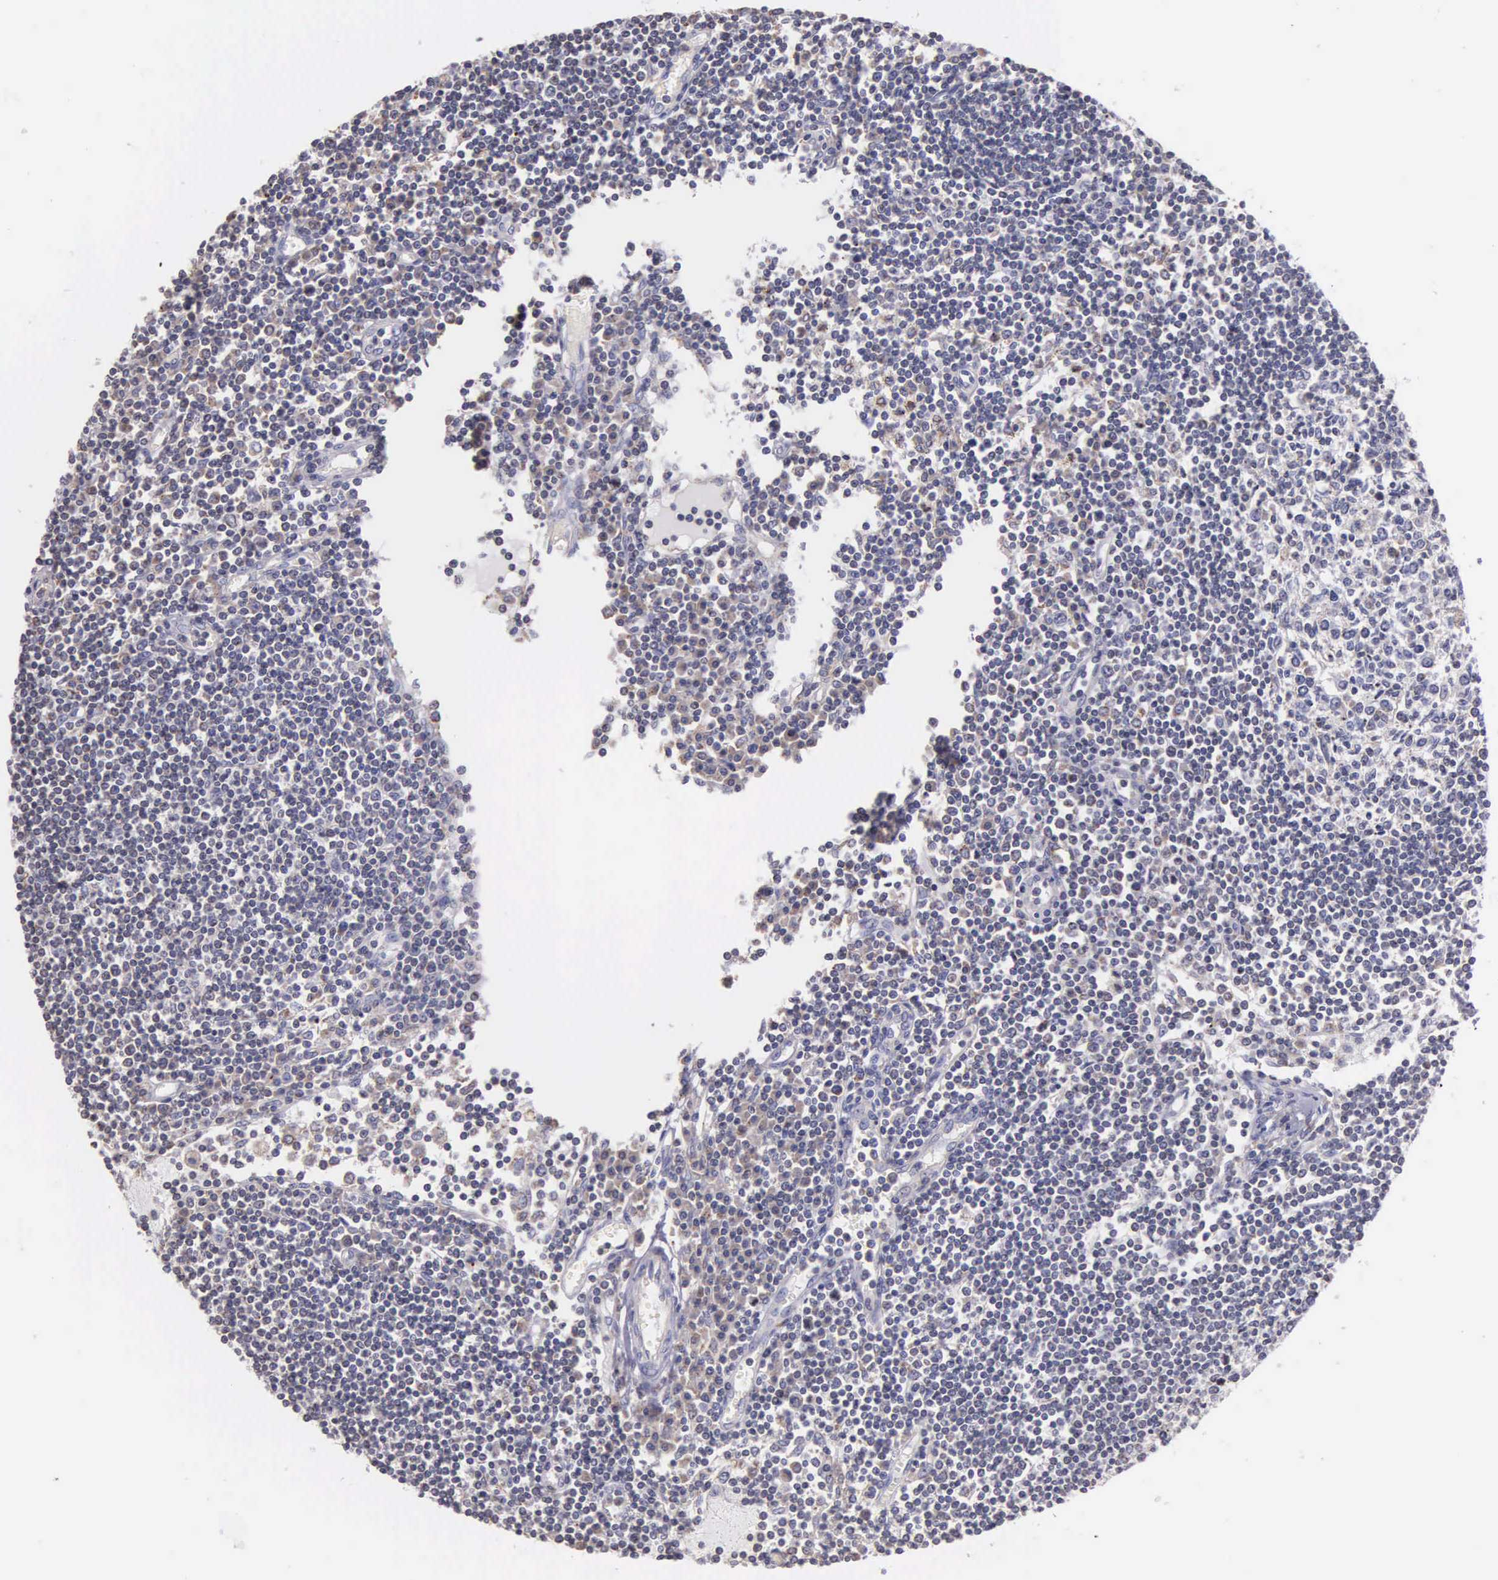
{"staining": {"intensity": "weak", "quantity": "25%-75%", "location": "cytoplasmic/membranous"}, "tissue": "lymph node", "cell_type": "Germinal center cells", "image_type": "normal", "snomed": [{"axis": "morphology", "description": "Normal tissue, NOS"}, {"axis": "topography", "description": "Lymph node"}], "caption": "Immunohistochemical staining of normal human lymph node exhibits 25%-75% levels of weak cytoplasmic/membranous protein staining in about 25%-75% of germinal center cells. The staining was performed using DAB (3,3'-diaminobenzidine) to visualize the protein expression in brown, while the nuclei were stained in blue with hematoxylin (Magnification: 20x).", "gene": "CTAGE15", "patient": {"sex": "female", "age": 62}}